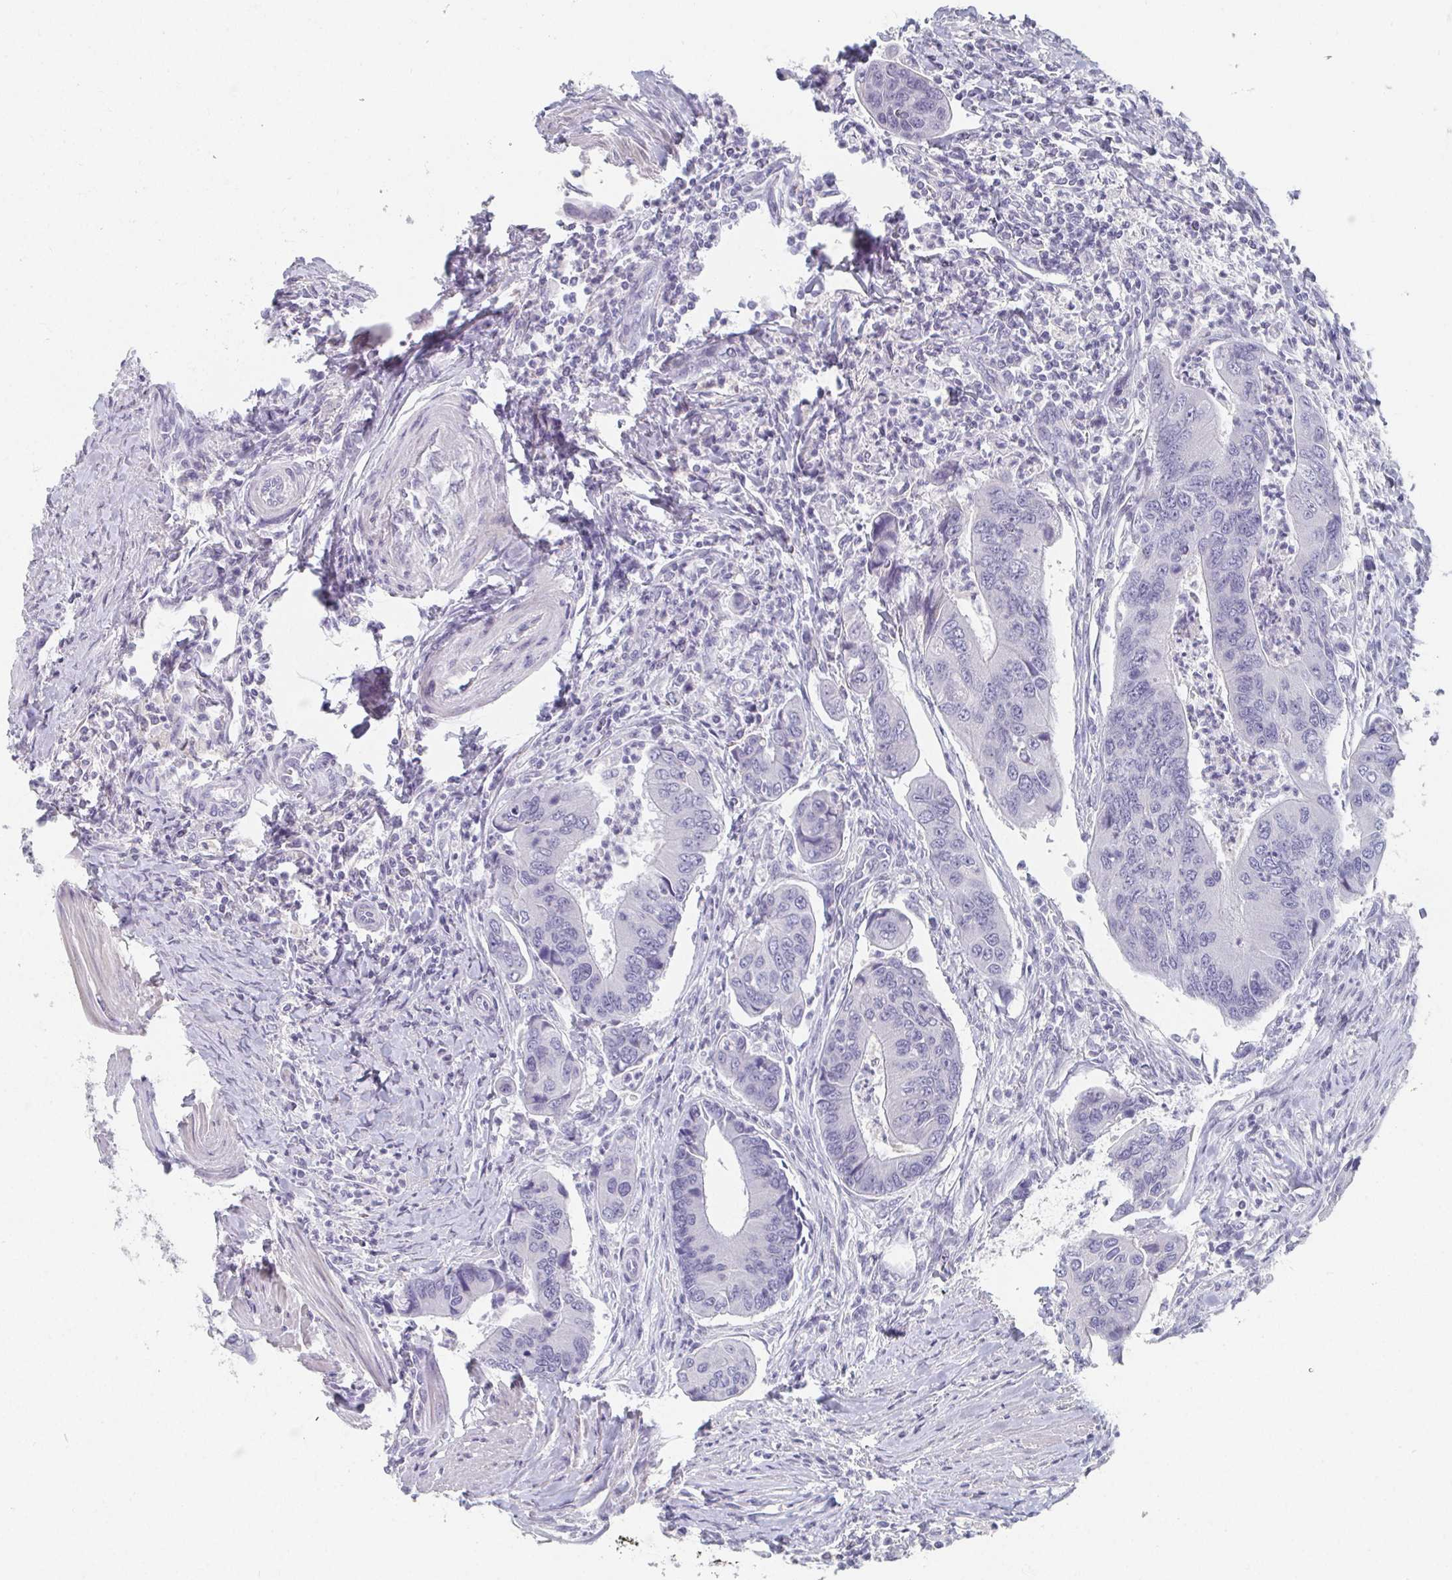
{"staining": {"intensity": "negative", "quantity": "none", "location": "none"}, "tissue": "colorectal cancer", "cell_type": "Tumor cells", "image_type": "cancer", "snomed": [{"axis": "morphology", "description": "Adenocarcinoma, NOS"}, {"axis": "topography", "description": "Colon"}], "caption": "A photomicrograph of colorectal cancer stained for a protein displays no brown staining in tumor cells.", "gene": "CAMKV", "patient": {"sex": "female", "age": 67}}